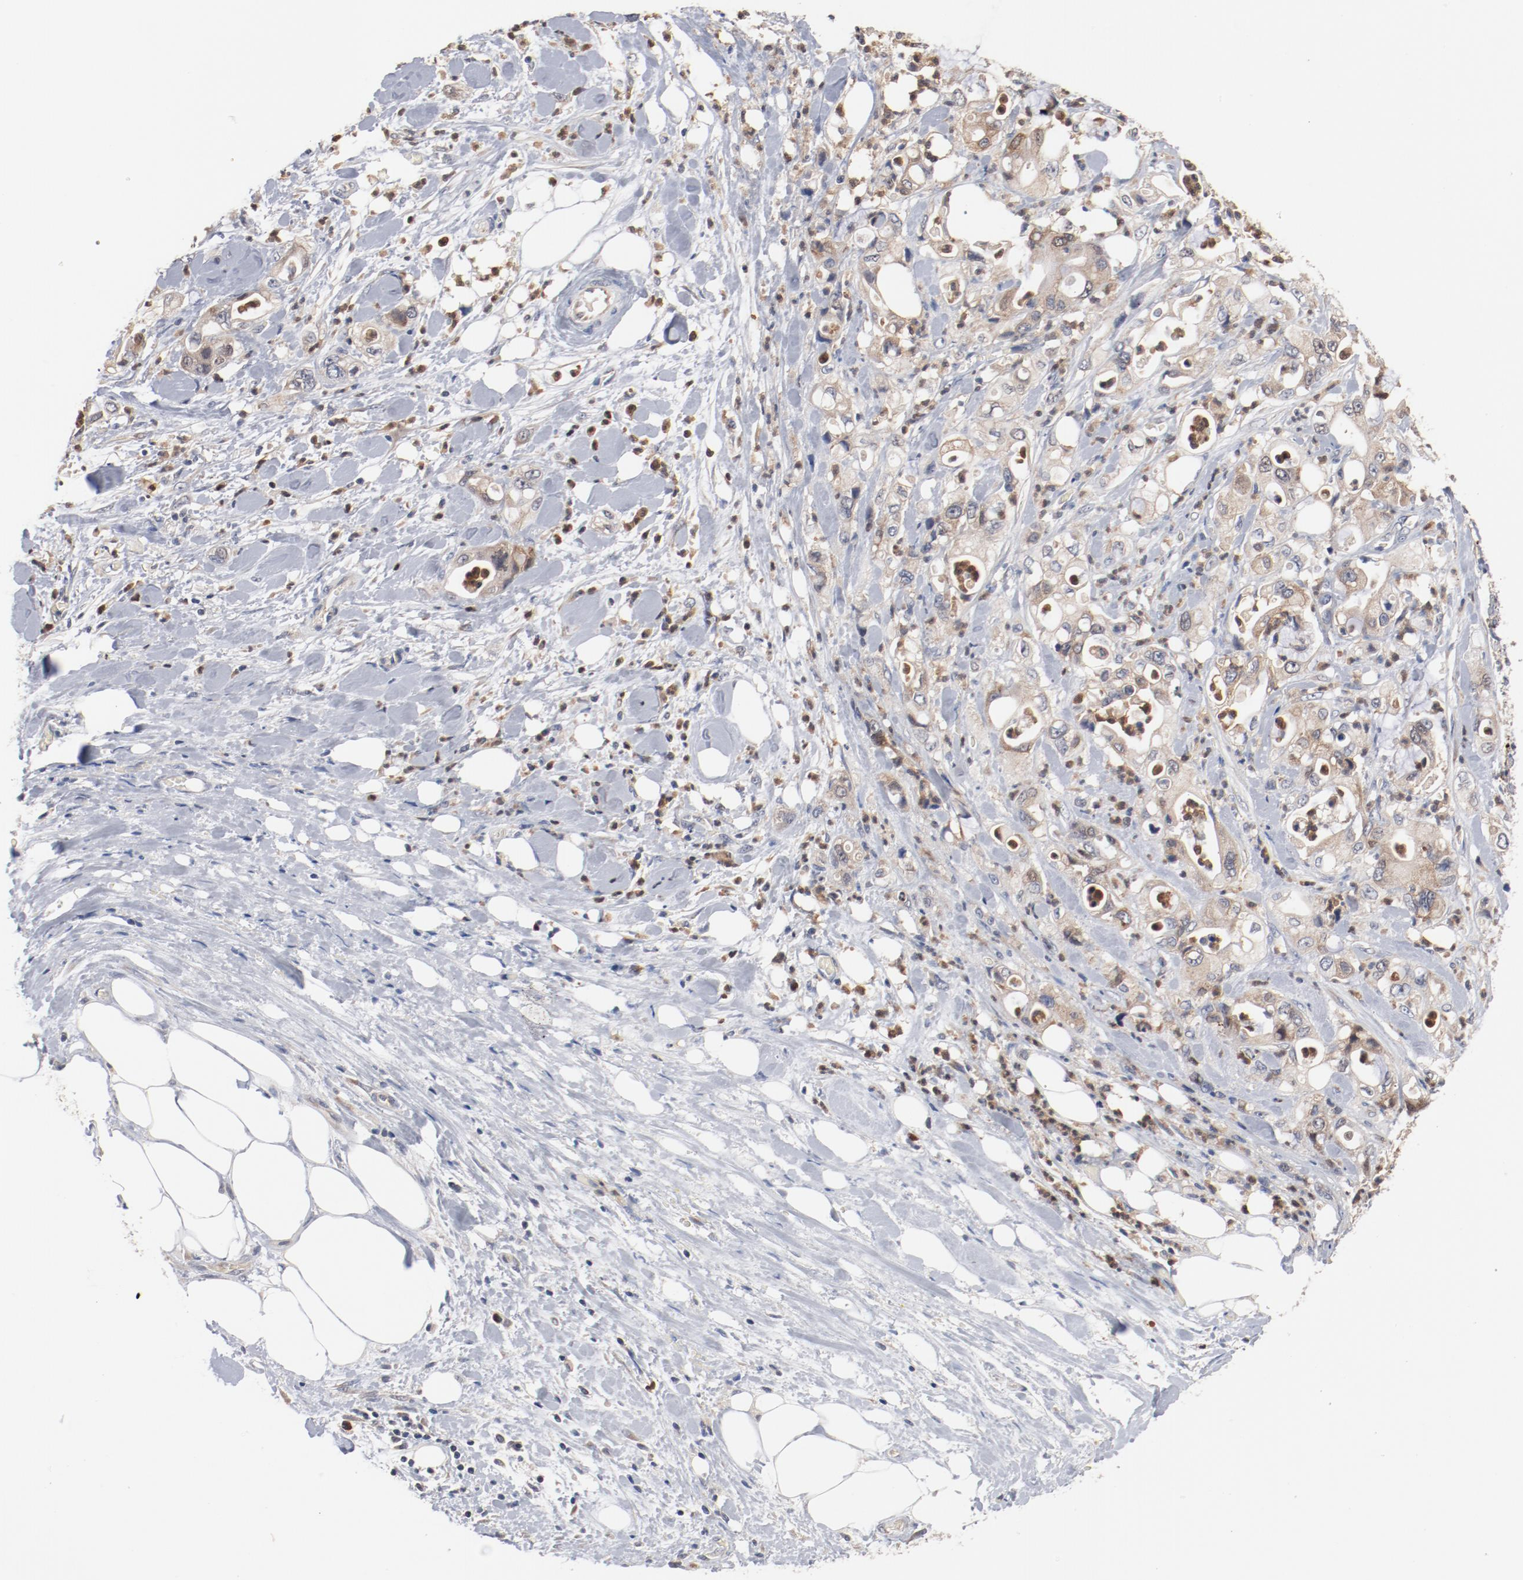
{"staining": {"intensity": "weak", "quantity": ">75%", "location": "cytoplasmic/membranous"}, "tissue": "pancreatic cancer", "cell_type": "Tumor cells", "image_type": "cancer", "snomed": [{"axis": "morphology", "description": "Adenocarcinoma, NOS"}, {"axis": "topography", "description": "Pancreas"}], "caption": "Pancreatic adenocarcinoma tissue exhibits weak cytoplasmic/membranous expression in approximately >75% of tumor cells, visualized by immunohistochemistry.", "gene": "RNASE11", "patient": {"sex": "male", "age": 70}}